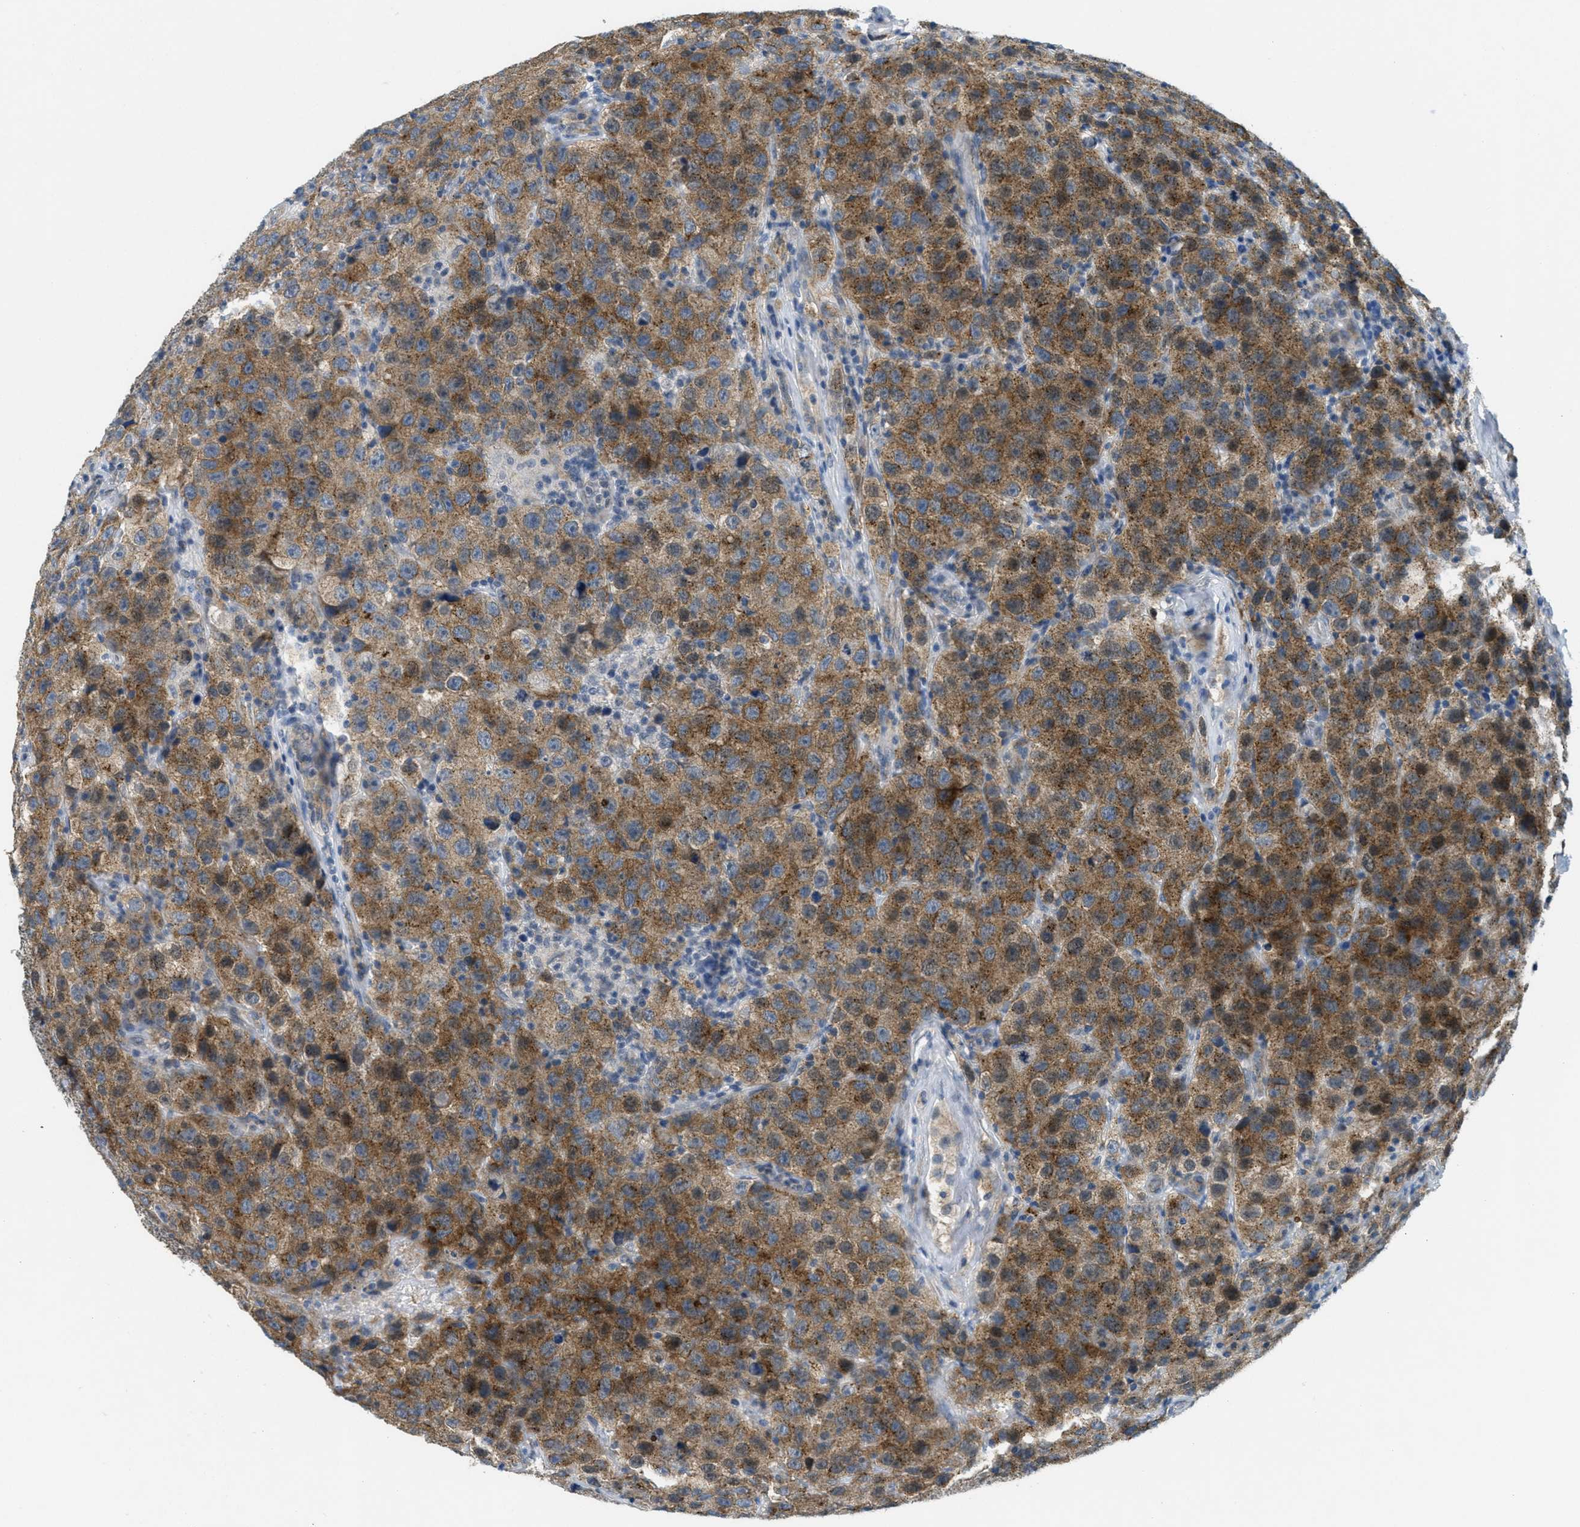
{"staining": {"intensity": "moderate", "quantity": ">75%", "location": "cytoplasmic/membranous"}, "tissue": "testis cancer", "cell_type": "Tumor cells", "image_type": "cancer", "snomed": [{"axis": "morphology", "description": "Seminoma, NOS"}, {"axis": "topography", "description": "Testis"}], "caption": "The photomicrograph reveals staining of testis cancer (seminoma), revealing moderate cytoplasmic/membranous protein expression (brown color) within tumor cells.", "gene": "ZFYVE9", "patient": {"sex": "male", "age": 52}}